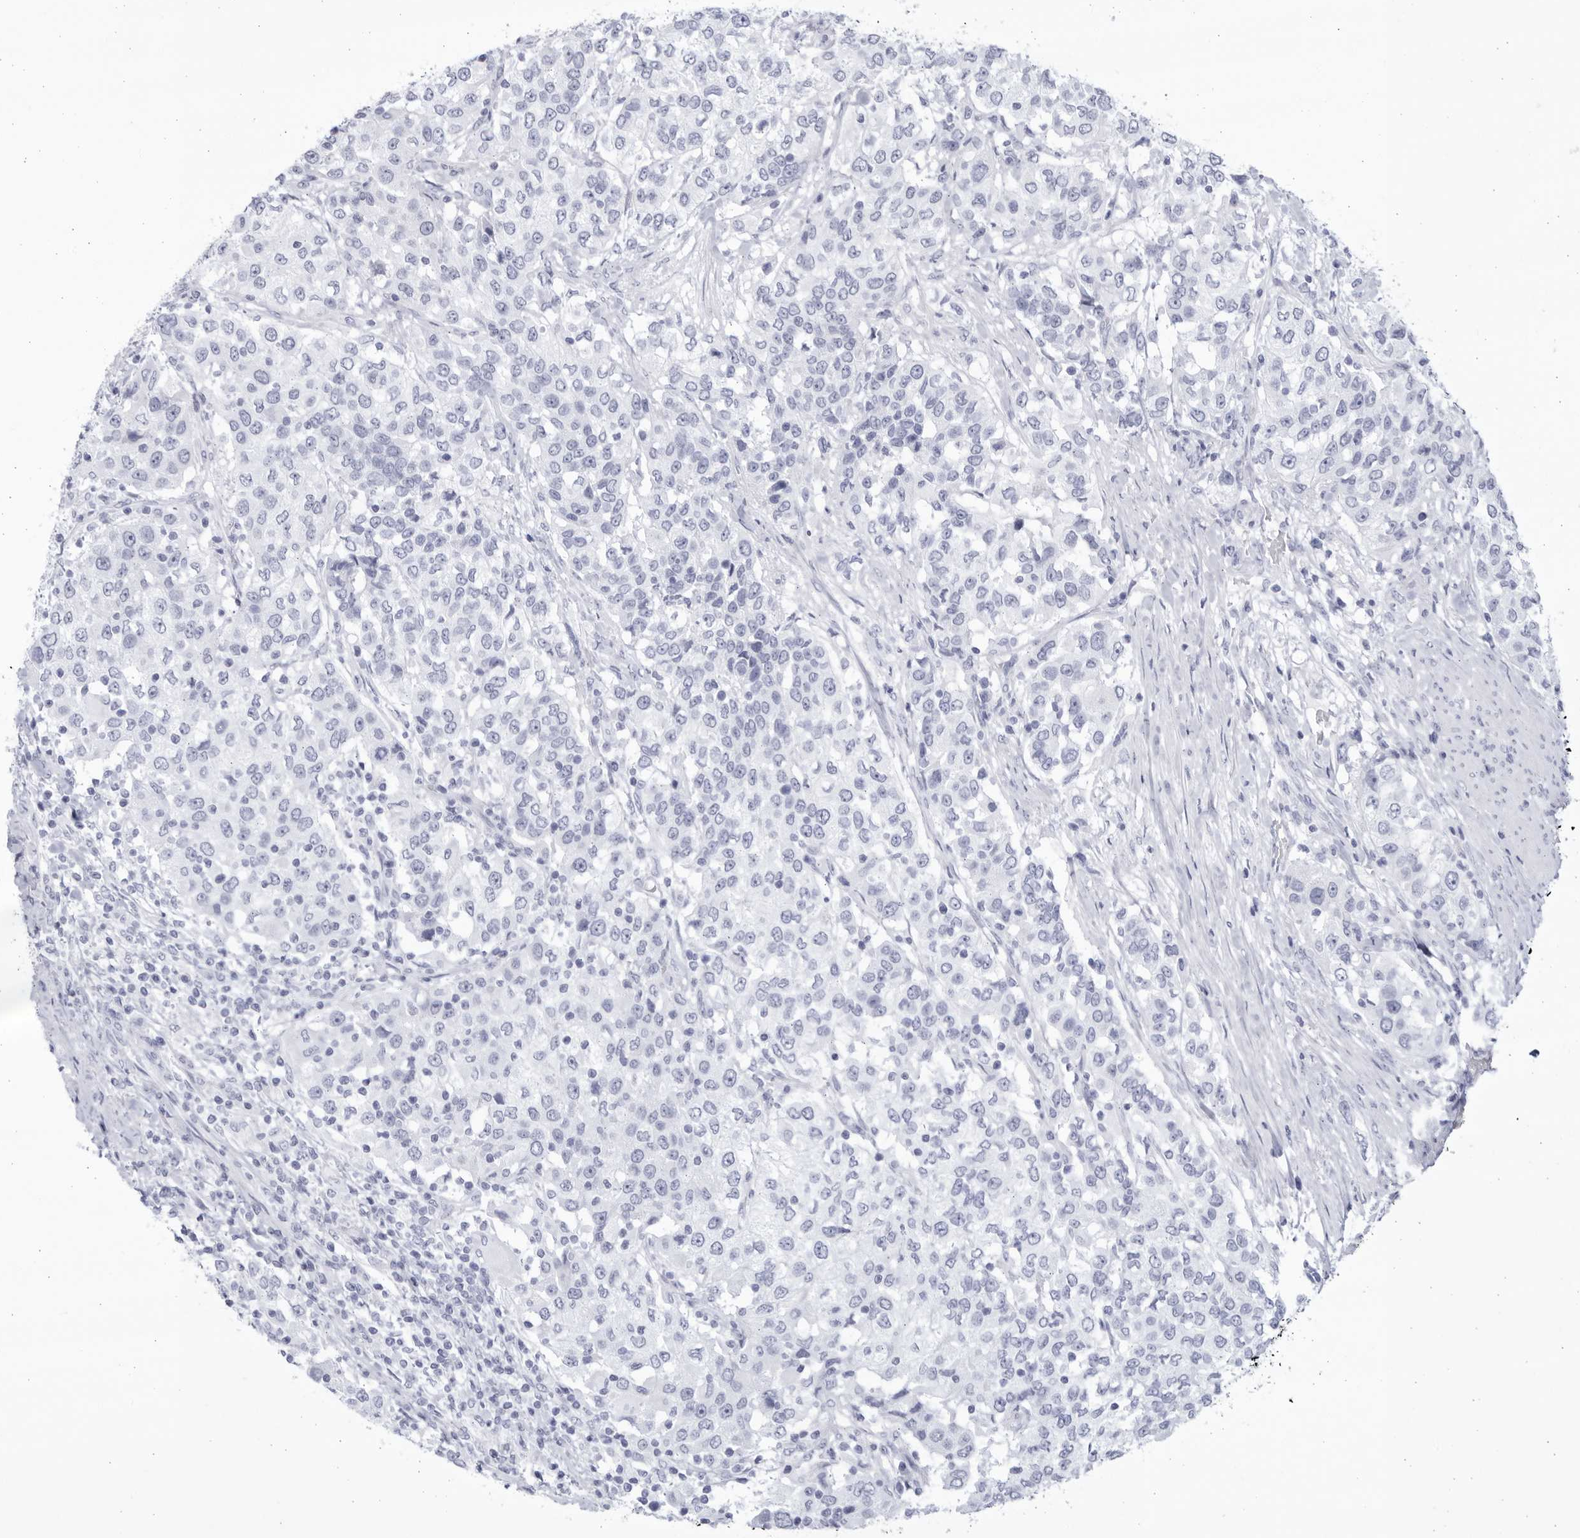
{"staining": {"intensity": "negative", "quantity": "none", "location": "none"}, "tissue": "urothelial cancer", "cell_type": "Tumor cells", "image_type": "cancer", "snomed": [{"axis": "morphology", "description": "Urothelial carcinoma, High grade"}, {"axis": "topography", "description": "Urinary bladder"}], "caption": "Histopathology image shows no protein expression in tumor cells of urothelial cancer tissue.", "gene": "CCDC181", "patient": {"sex": "female", "age": 80}}